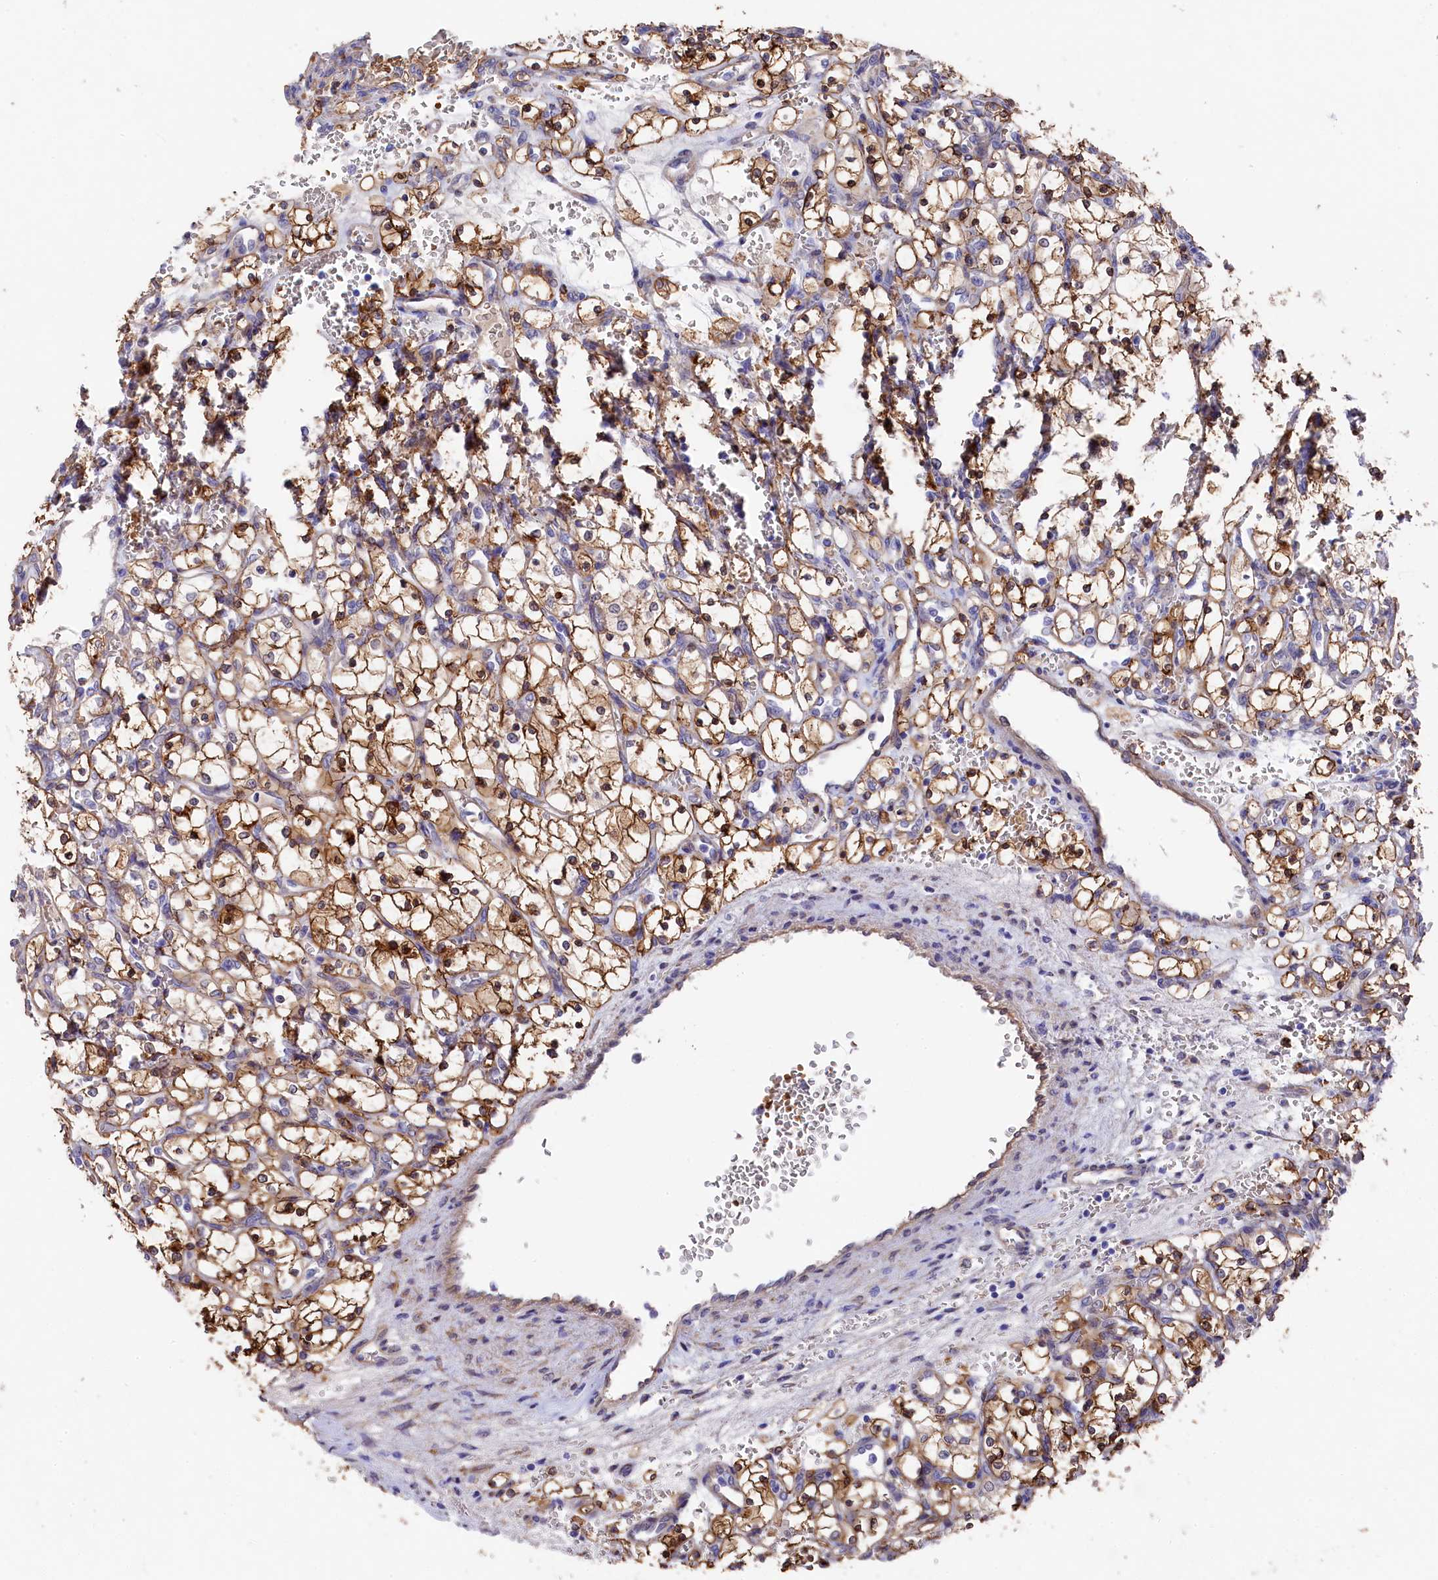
{"staining": {"intensity": "moderate", "quantity": ">75%", "location": "cytoplasmic/membranous"}, "tissue": "renal cancer", "cell_type": "Tumor cells", "image_type": "cancer", "snomed": [{"axis": "morphology", "description": "Adenocarcinoma, NOS"}, {"axis": "topography", "description": "Kidney"}], "caption": "Tumor cells show medium levels of moderate cytoplasmic/membranous positivity in approximately >75% of cells in adenocarcinoma (renal). (Stains: DAB (3,3'-diaminobenzidine) in brown, nuclei in blue, Microscopy: brightfield microscopy at high magnification).", "gene": "LHFPL4", "patient": {"sex": "female", "age": 69}}